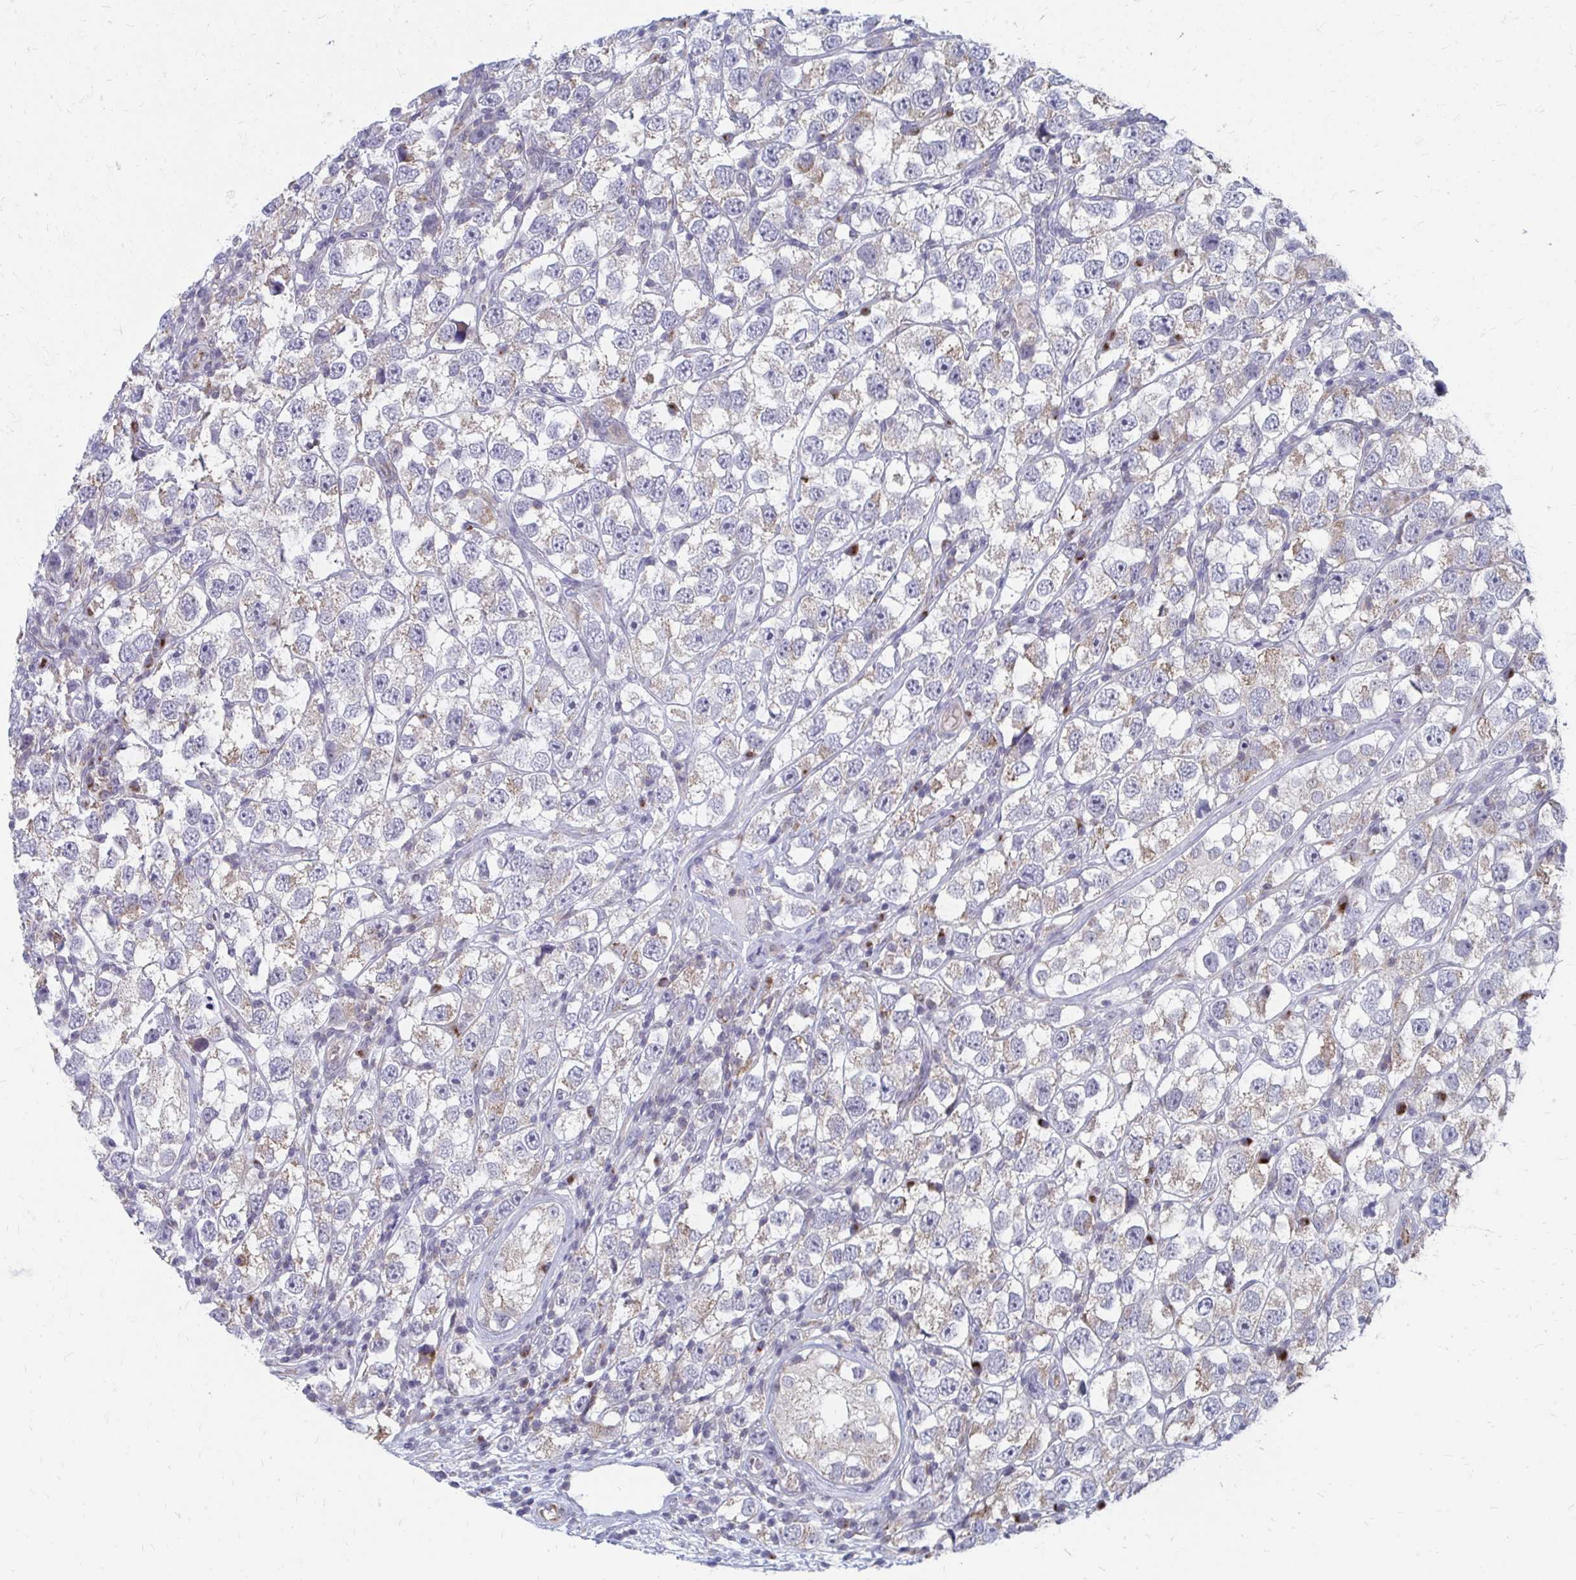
{"staining": {"intensity": "weak", "quantity": "25%-75%", "location": "cytoplasmic/membranous"}, "tissue": "testis cancer", "cell_type": "Tumor cells", "image_type": "cancer", "snomed": [{"axis": "morphology", "description": "Seminoma, NOS"}, {"axis": "topography", "description": "Testis"}], "caption": "Seminoma (testis) stained for a protein (brown) exhibits weak cytoplasmic/membranous positive expression in approximately 25%-75% of tumor cells.", "gene": "PABIR3", "patient": {"sex": "male", "age": 26}}